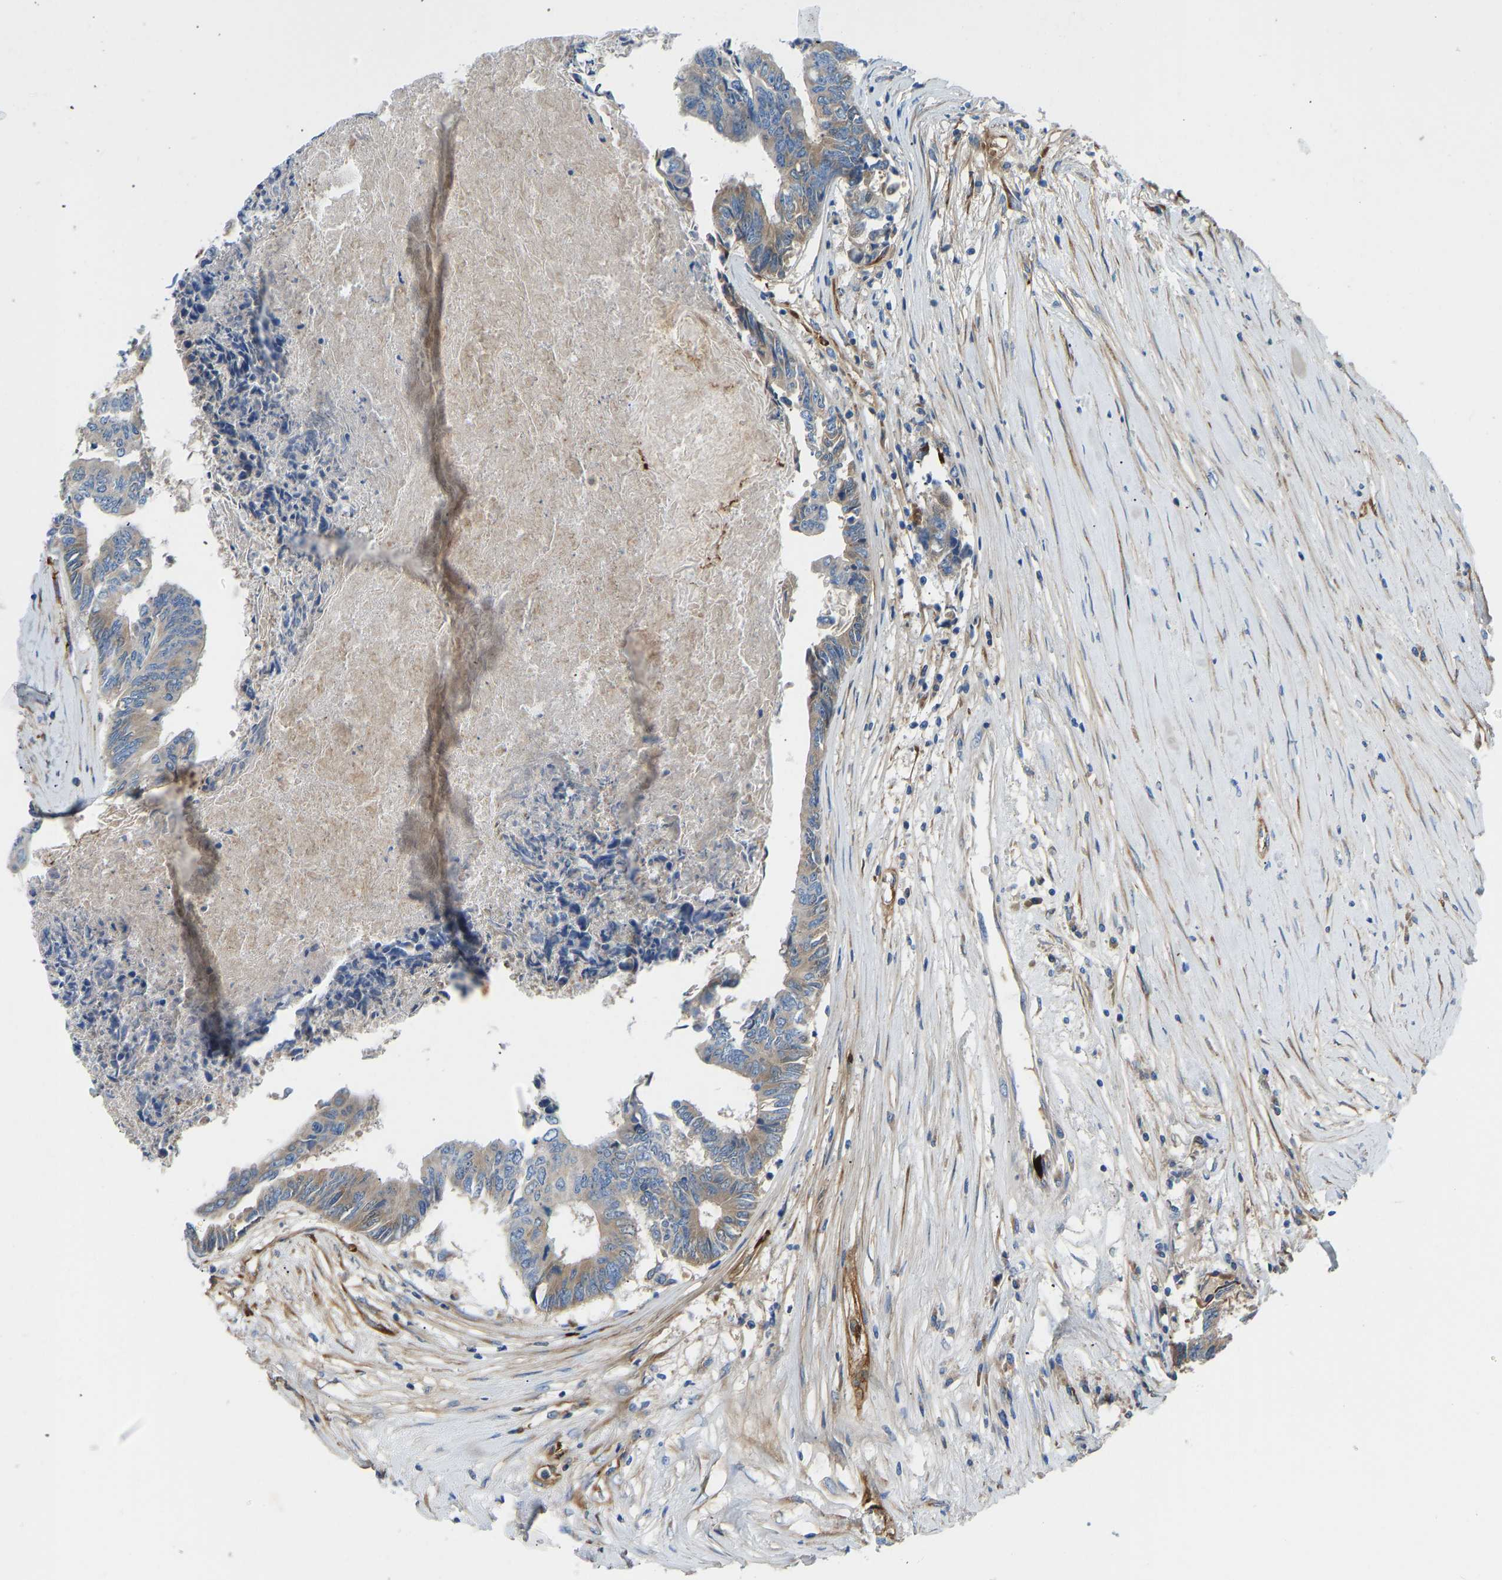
{"staining": {"intensity": "moderate", "quantity": ">75%", "location": "cytoplasmic/membranous"}, "tissue": "colorectal cancer", "cell_type": "Tumor cells", "image_type": "cancer", "snomed": [{"axis": "morphology", "description": "Adenocarcinoma, NOS"}, {"axis": "topography", "description": "Rectum"}], "caption": "High-power microscopy captured an immunohistochemistry photomicrograph of adenocarcinoma (colorectal), revealing moderate cytoplasmic/membranous expression in about >75% of tumor cells.", "gene": "COL15A1", "patient": {"sex": "male", "age": 63}}